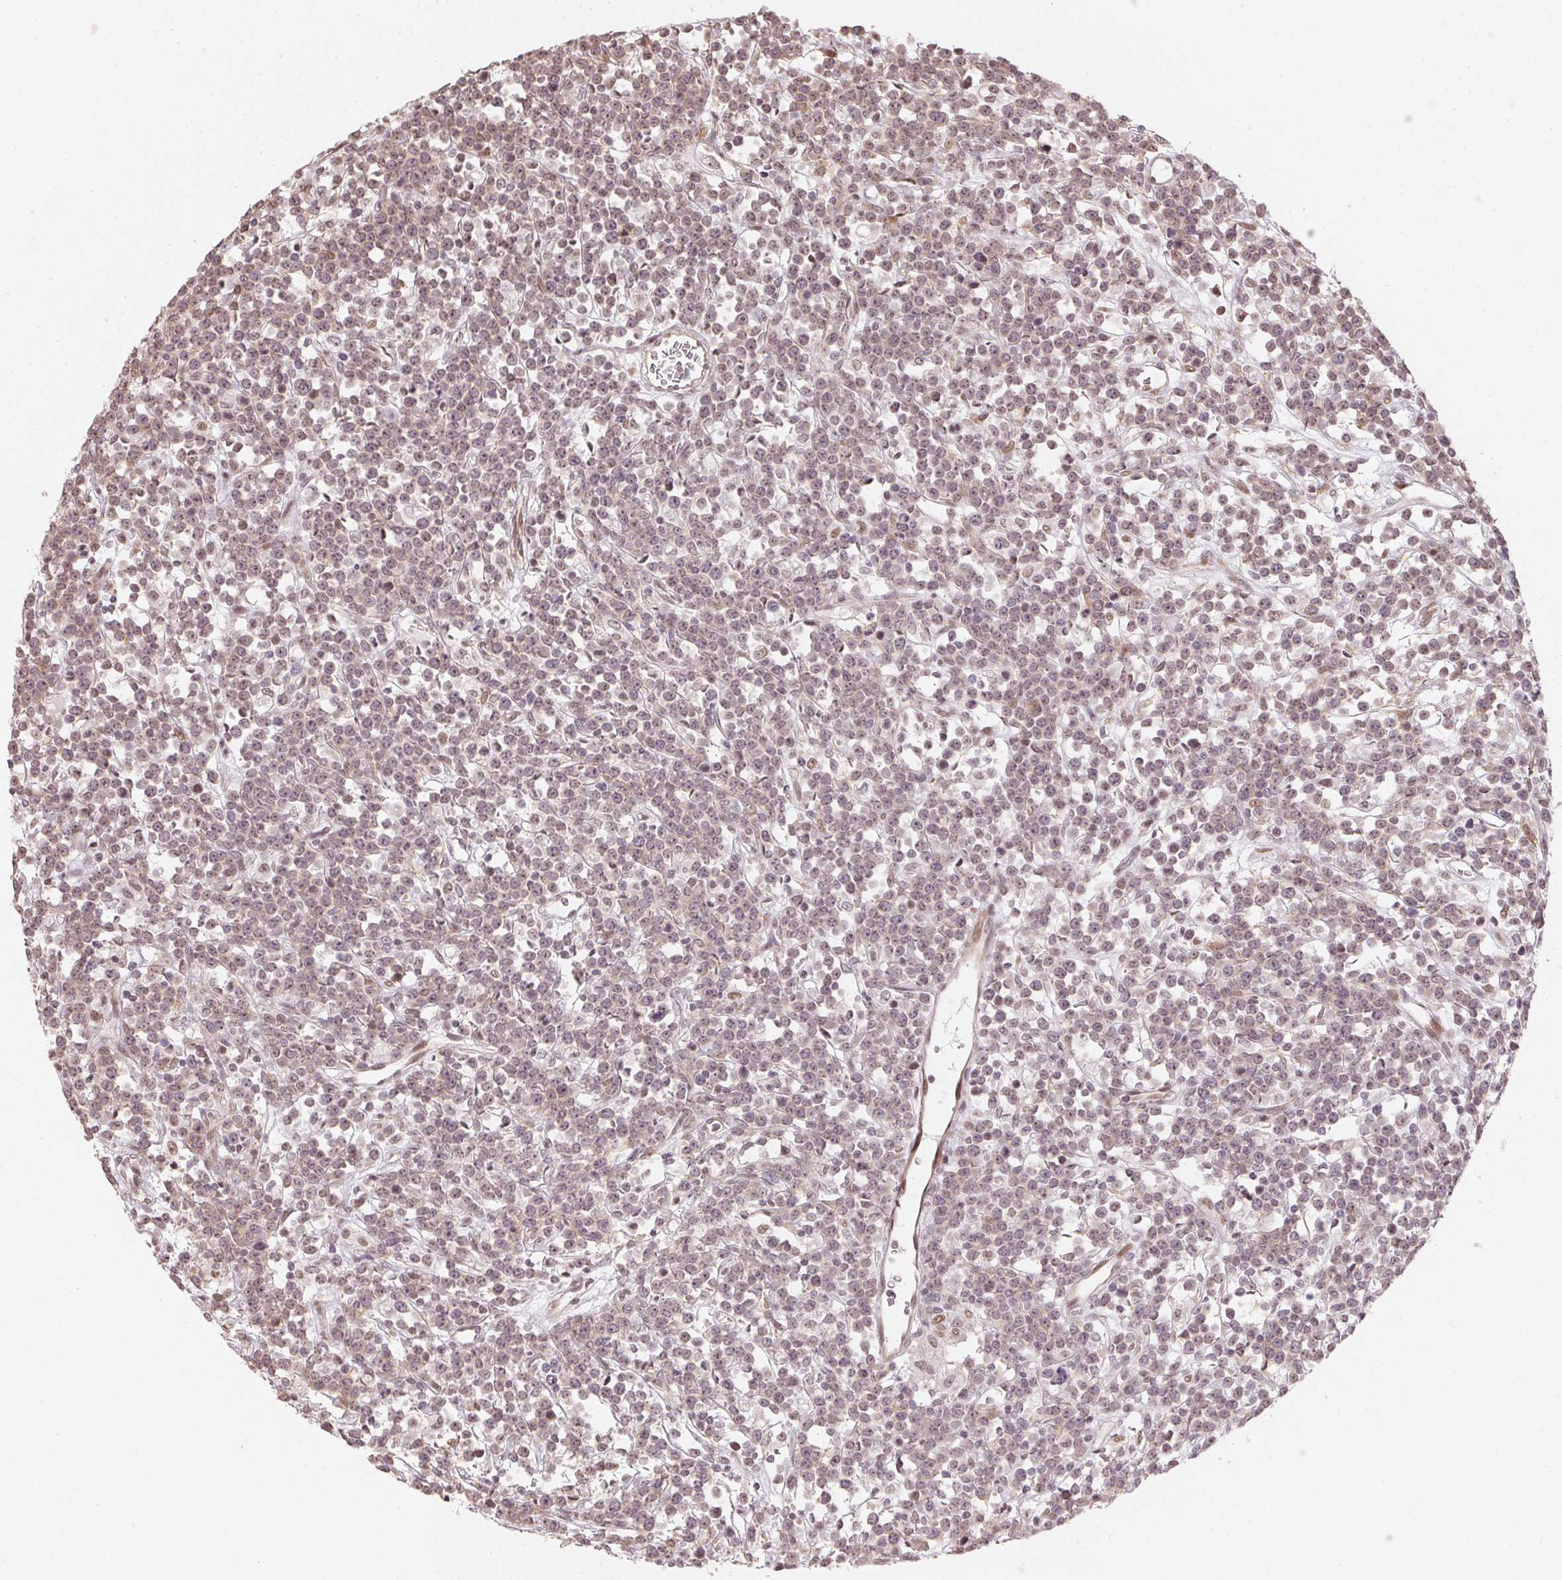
{"staining": {"intensity": "weak", "quantity": "25%-75%", "location": "nuclear"}, "tissue": "lymphoma", "cell_type": "Tumor cells", "image_type": "cancer", "snomed": [{"axis": "morphology", "description": "Malignant lymphoma, non-Hodgkin's type, High grade"}, {"axis": "topography", "description": "Ovary"}], "caption": "Protein analysis of high-grade malignant lymphoma, non-Hodgkin's type tissue displays weak nuclear positivity in approximately 25%-75% of tumor cells.", "gene": "KAT6A", "patient": {"sex": "female", "age": 56}}